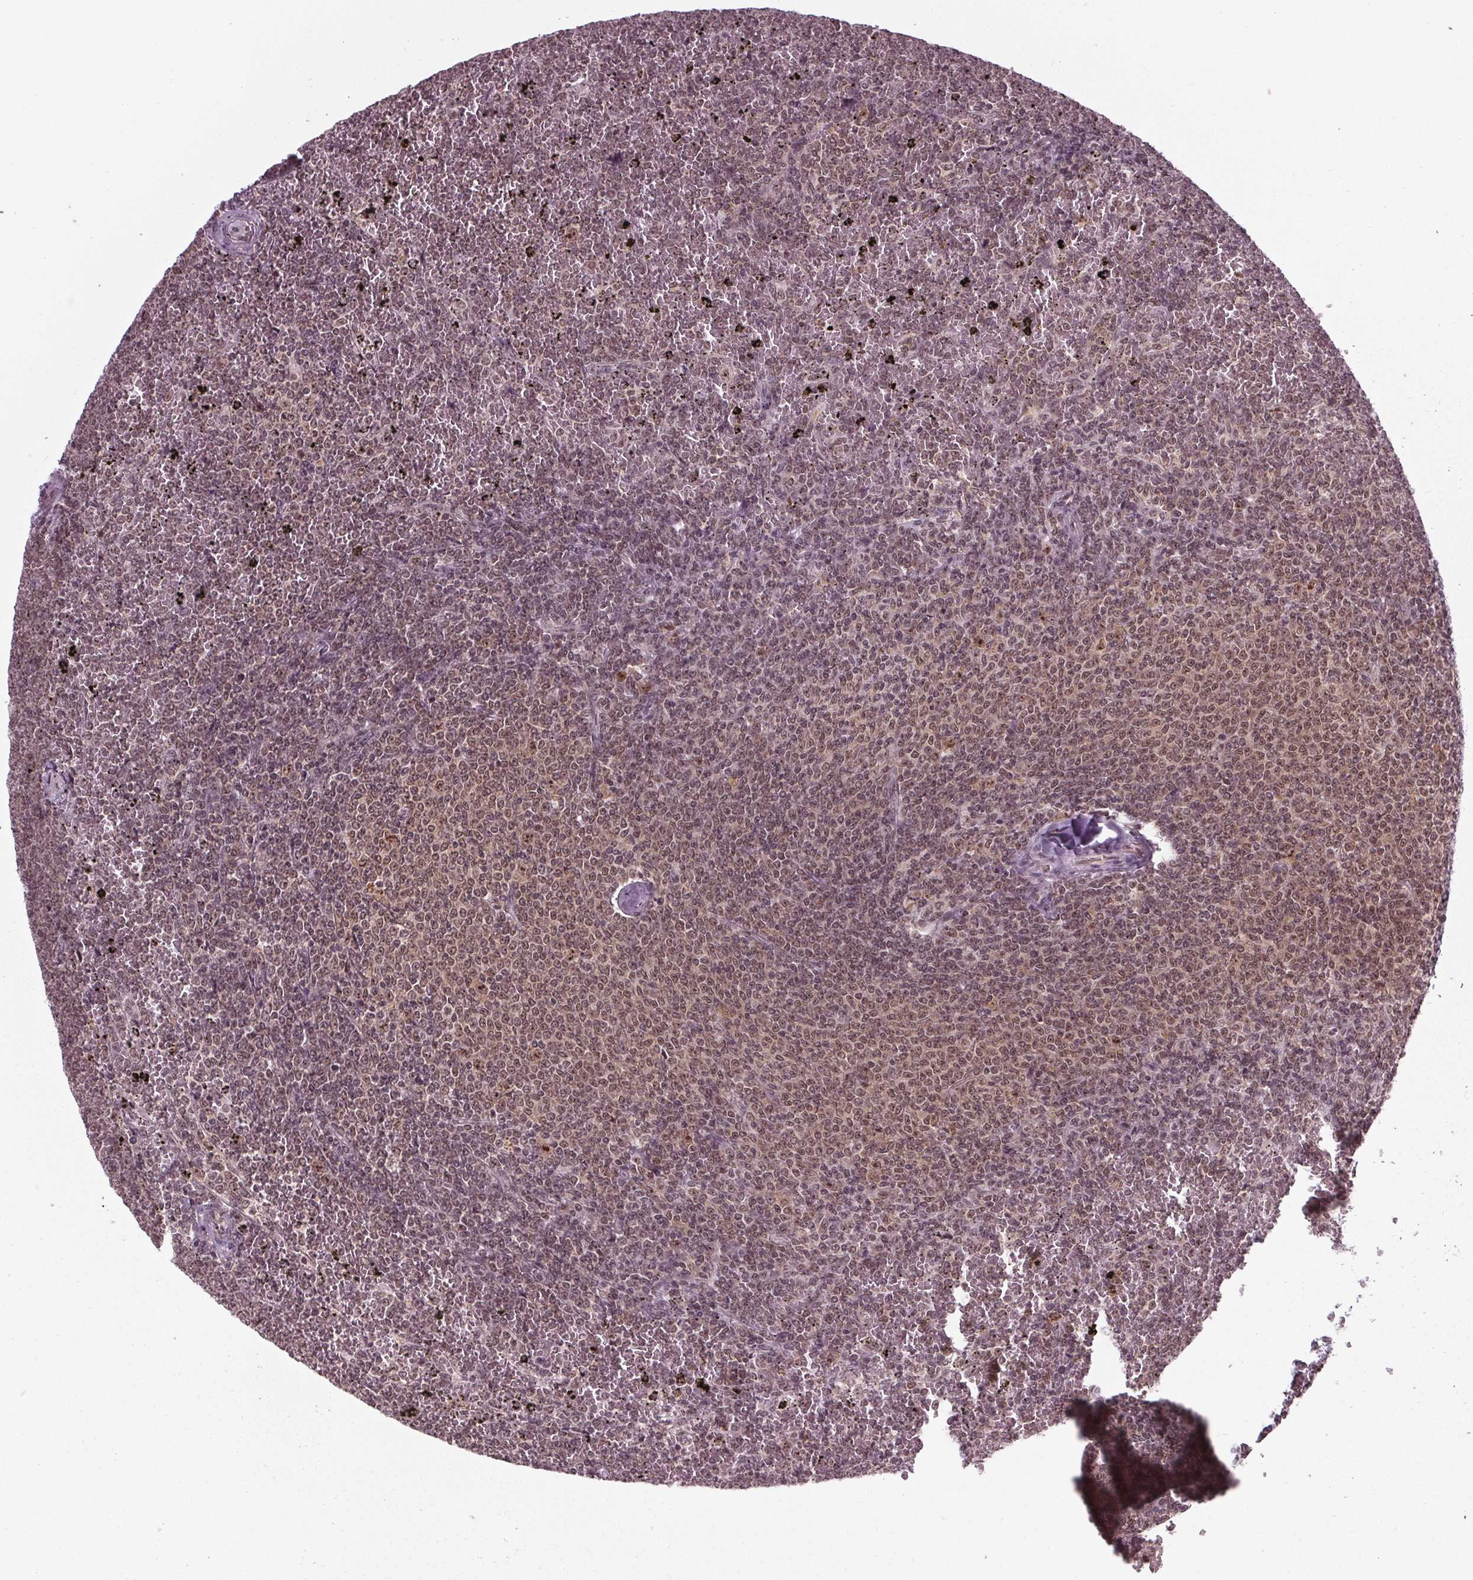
{"staining": {"intensity": "weak", "quantity": "25%-75%", "location": "nuclear"}, "tissue": "lymphoma", "cell_type": "Tumor cells", "image_type": "cancer", "snomed": [{"axis": "morphology", "description": "Malignant lymphoma, non-Hodgkin's type, Low grade"}, {"axis": "topography", "description": "Spleen"}], "caption": "A high-resolution photomicrograph shows IHC staining of low-grade malignant lymphoma, non-Hodgkin's type, which demonstrates weak nuclear staining in approximately 25%-75% of tumor cells.", "gene": "DDX41", "patient": {"sex": "female", "age": 77}}